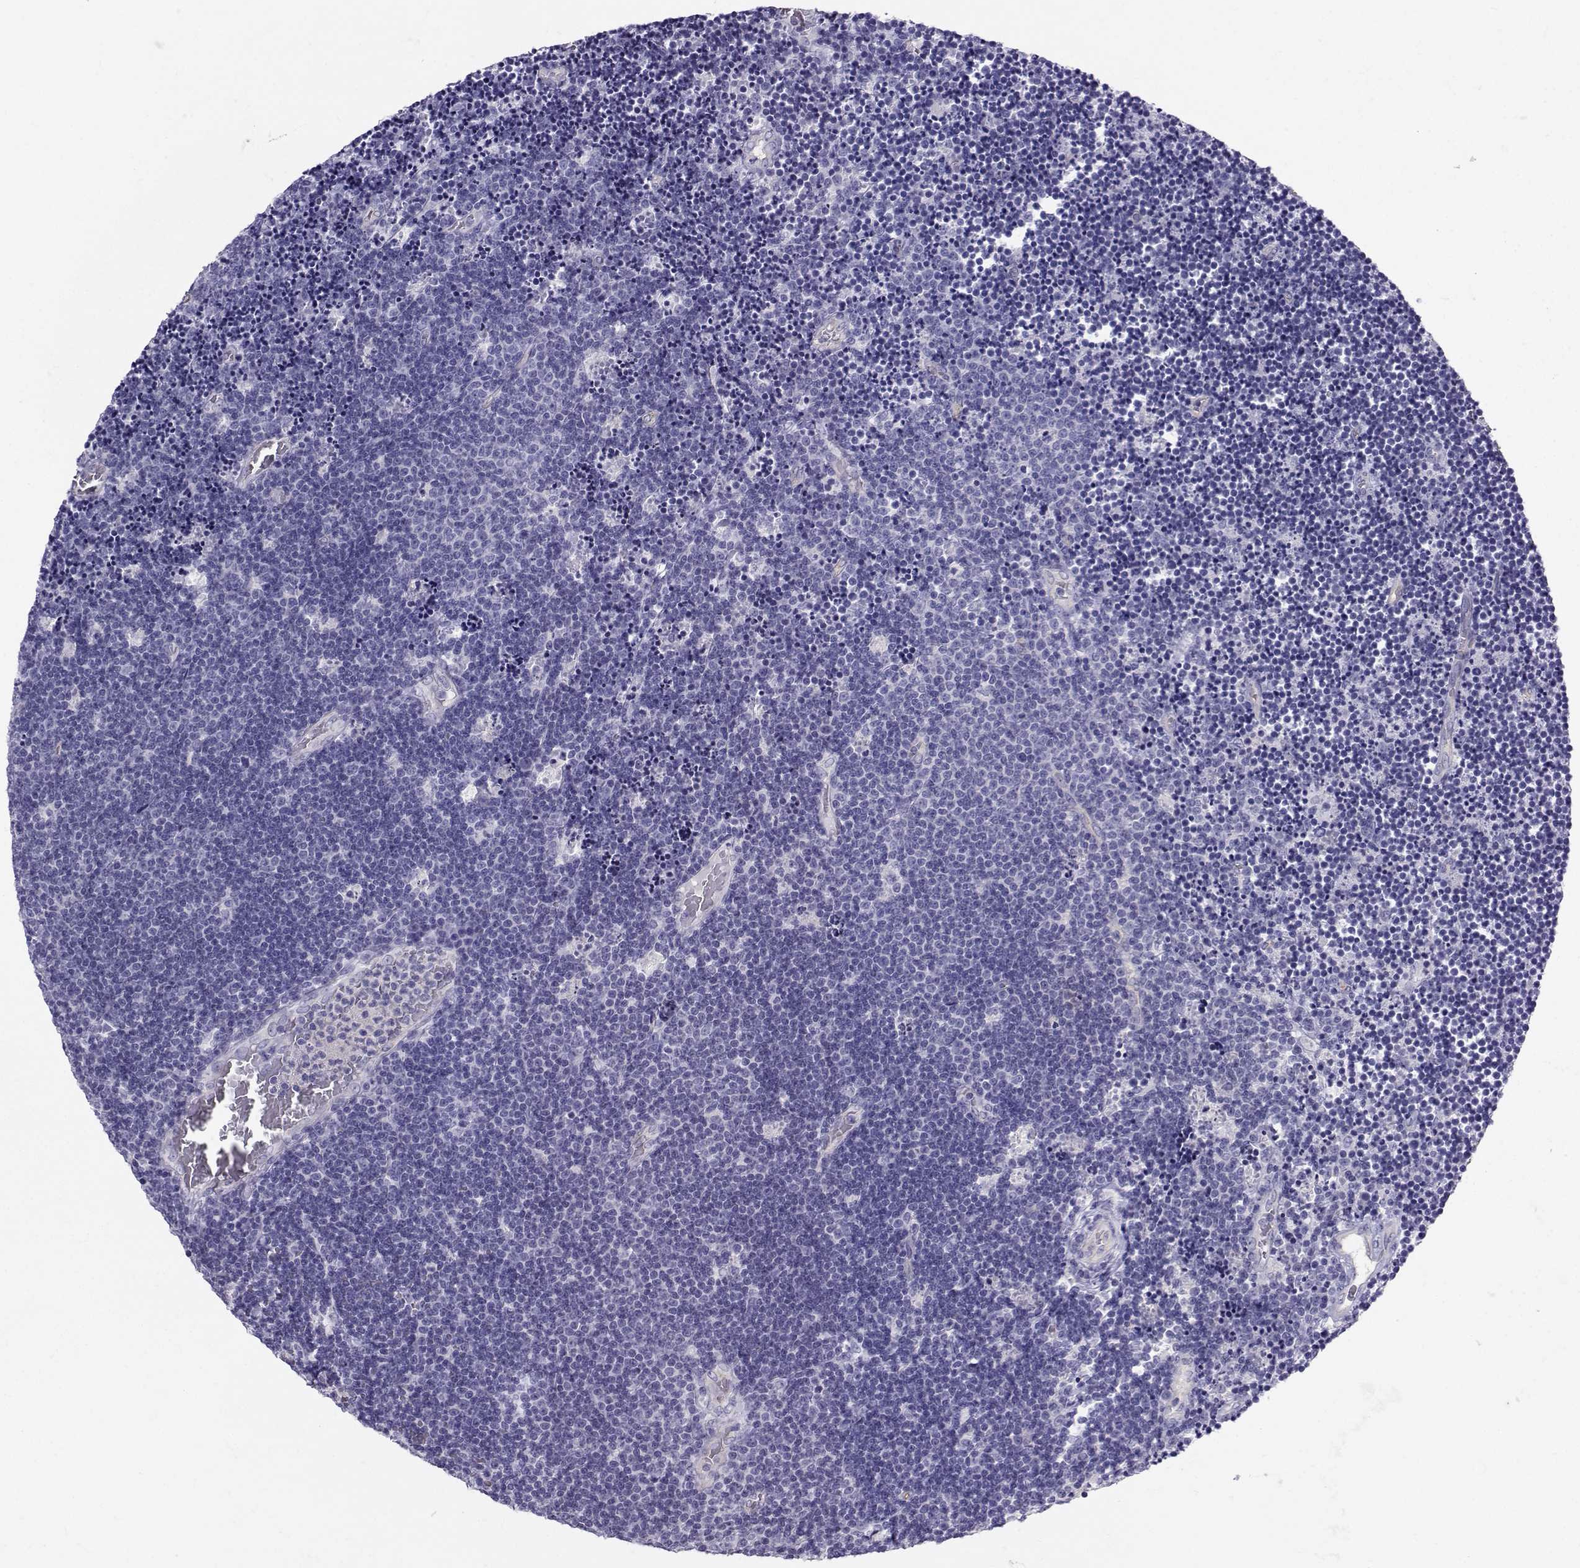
{"staining": {"intensity": "negative", "quantity": "none", "location": "none"}, "tissue": "lymphoma", "cell_type": "Tumor cells", "image_type": "cancer", "snomed": [{"axis": "morphology", "description": "Malignant lymphoma, non-Hodgkin's type, Low grade"}, {"axis": "topography", "description": "Brain"}], "caption": "Immunohistochemistry micrograph of neoplastic tissue: malignant lymphoma, non-Hodgkin's type (low-grade) stained with DAB (3,3'-diaminobenzidine) exhibits no significant protein positivity in tumor cells.", "gene": "CLUL1", "patient": {"sex": "female", "age": 66}}